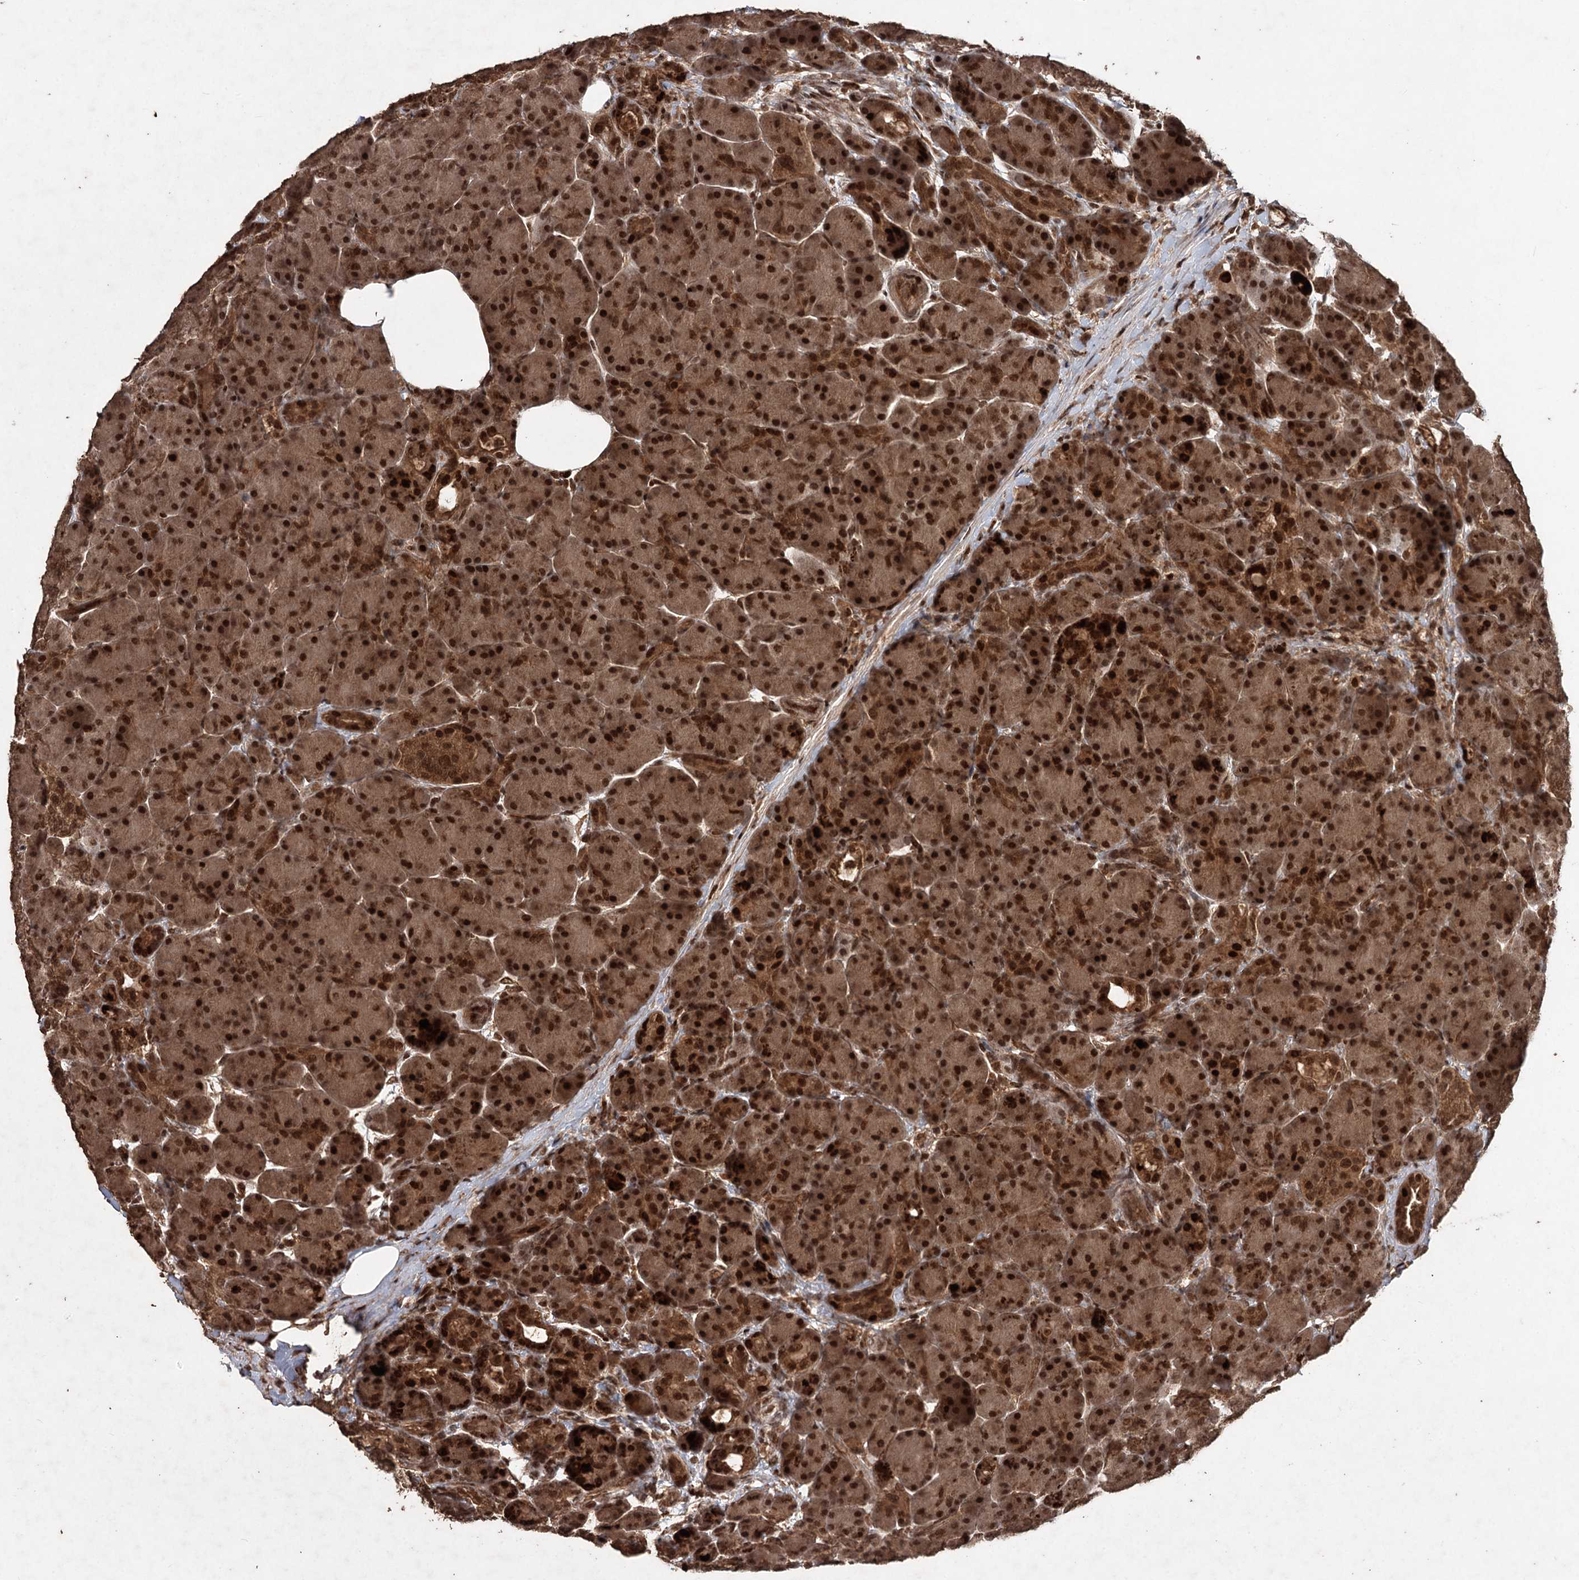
{"staining": {"intensity": "strong", "quantity": ">75%", "location": "cytoplasmic/membranous,nuclear"}, "tissue": "pancreas", "cell_type": "Exocrine glandular cells", "image_type": "normal", "snomed": [{"axis": "morphology", "description": "Normal tissue, NOS"}, {"axis": "topography", "description": "Pancreas"}], "caption": "Immunohistochemical staining of normal human pancreas demonstrates >75% levels of strong cytoplasmic/membranous,nuclear protein expression in about >75% of exocrine glandular cells.", "gene": "FBXO7", "patient": {"sex": "male", "age": 63}}